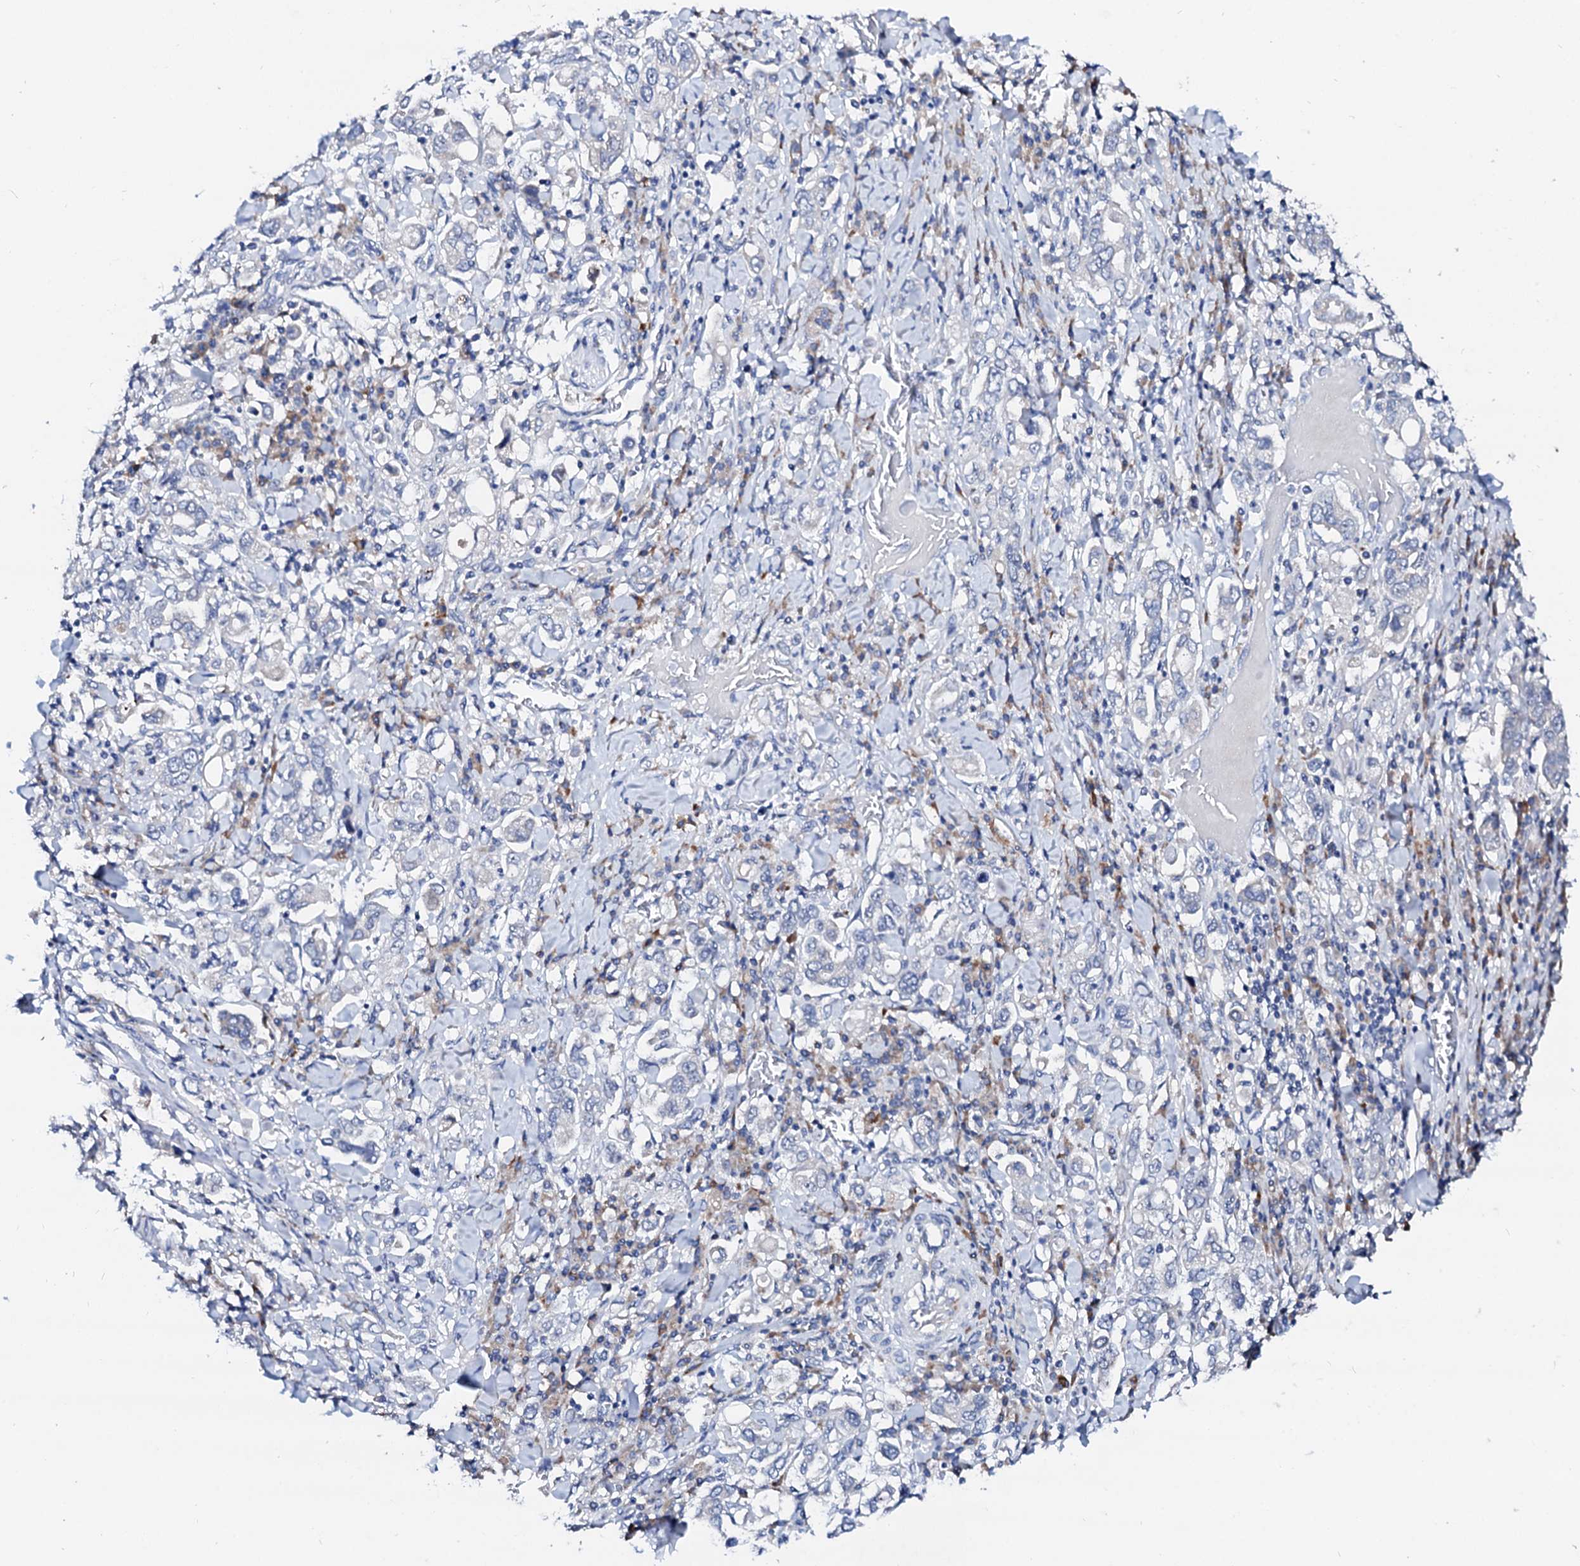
{"staining": {"intensity": "negative", "quantity": "none", "location": "none"}, "tissue": "stomach cancer", "cell_type": "Tumor cells", "image_type": "cancer", "snomed": [{"axis": "morphology", "description": "Adenocarcinoma, NOS"}, {"axis": "topography", "description": "Stomach, upper"}], "caption": "Immunohistochemistry (IHC) micrograph of human stomach adenocarcinoma stained for a protein (brown), which demonstrates no positivity in tumor cells.", "gene": "BTBD16", "patient": {"sex": "male", "age": 62}}